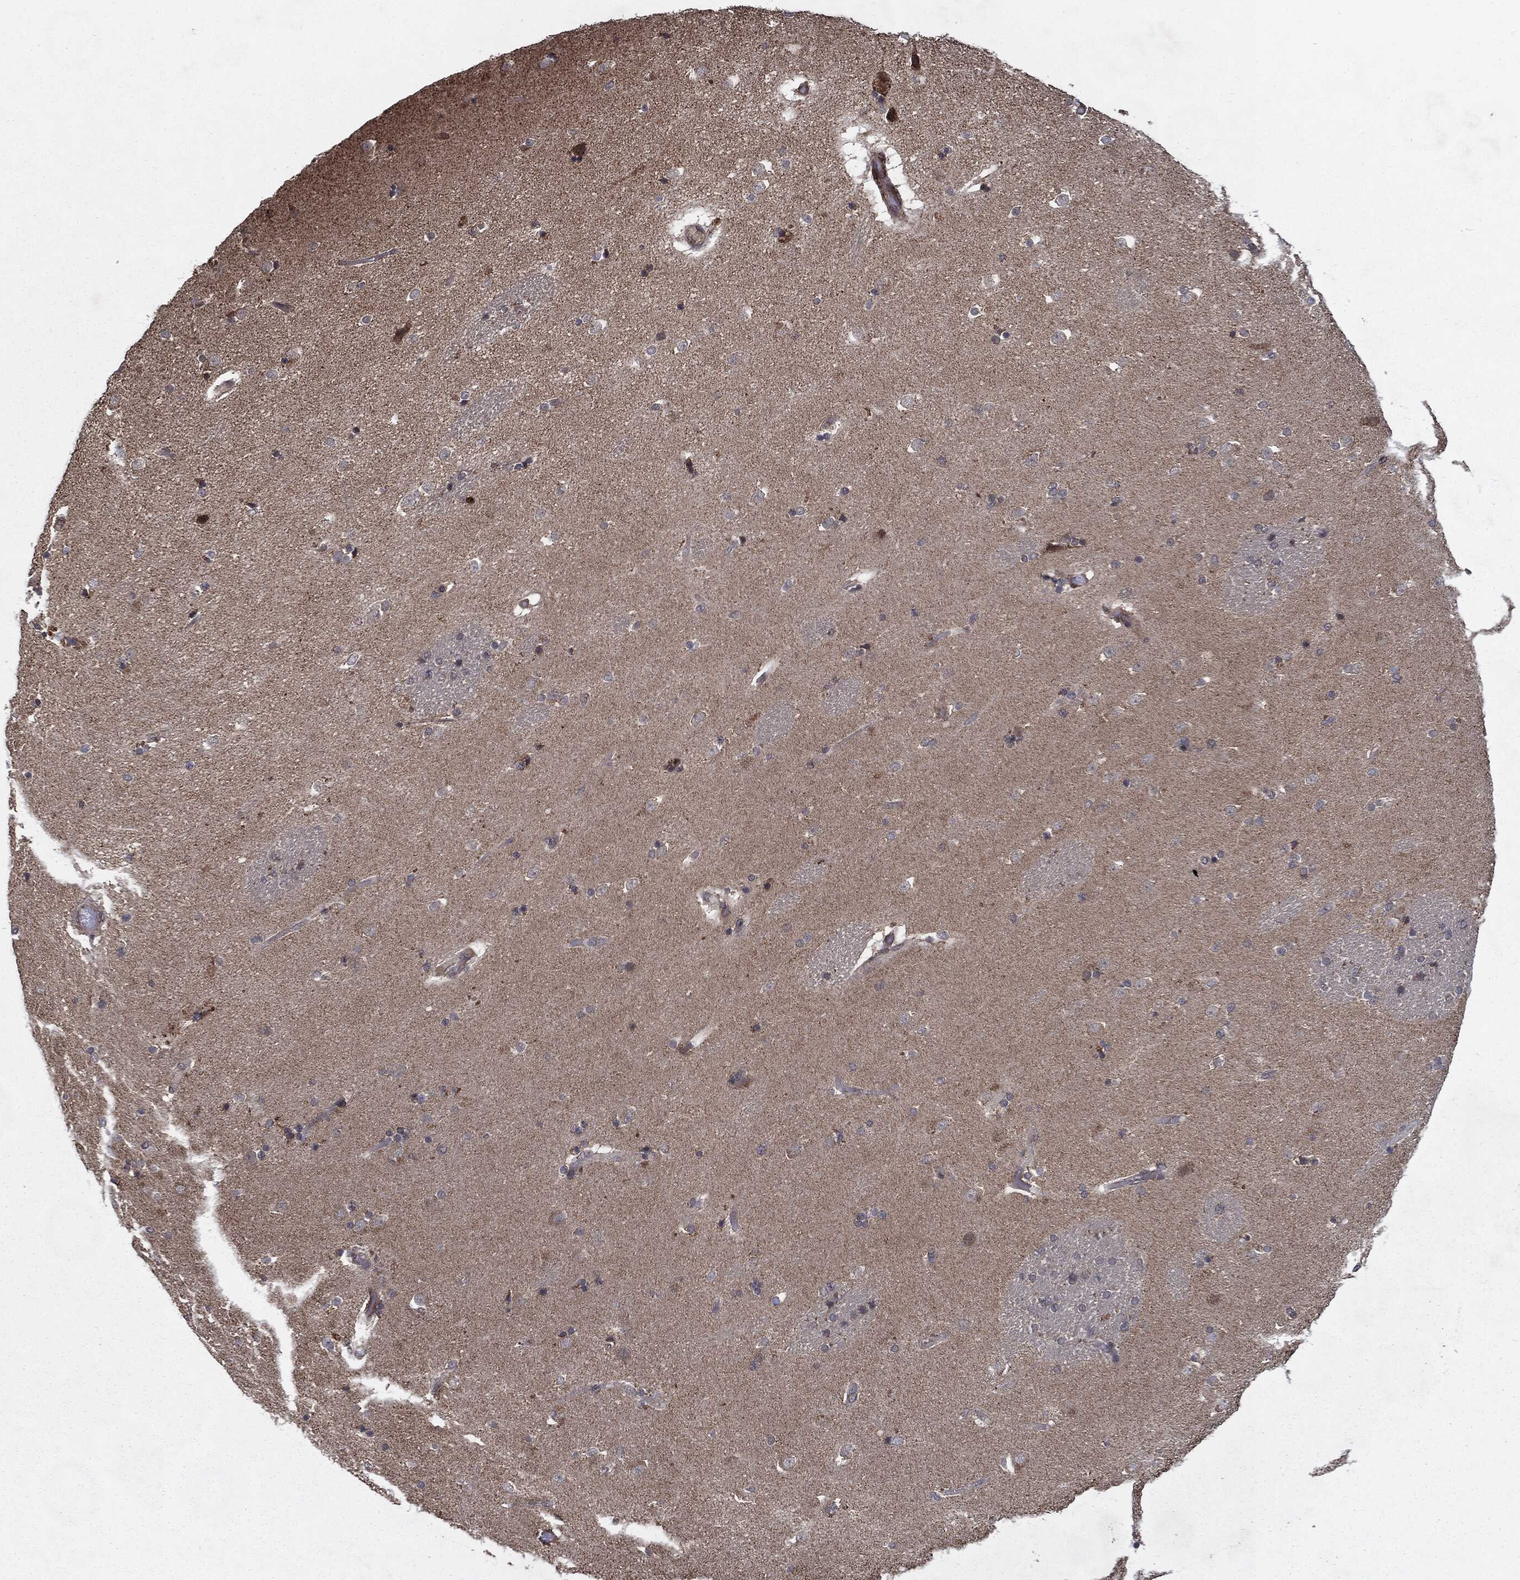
{"staining": {"intensity": "negative", "quantity": "none", "location": "none"}, "tissue": "caudate", "cell_type": "Glial cells", "image_type": "normal", "snomed": [{"axis": "morphology", "description": "Normal tissue, NOS"}, {"axis": "topography", "description": "Lateral ventricle wall"}], "caption": "DAB (3,3'-diaminobenzidine) immunohistochemical staining of benign human caudate reveals no significant staining in glial cells. The staining was performed using DAB (3,3'-diaminobenzidine) to visualize the protein expression in brown, while the nuclei were stained in blue with hematoxylin (Magnification: 20x).", "gene": "HDAC5", "patient": {"sex": "male", "age": 51}}